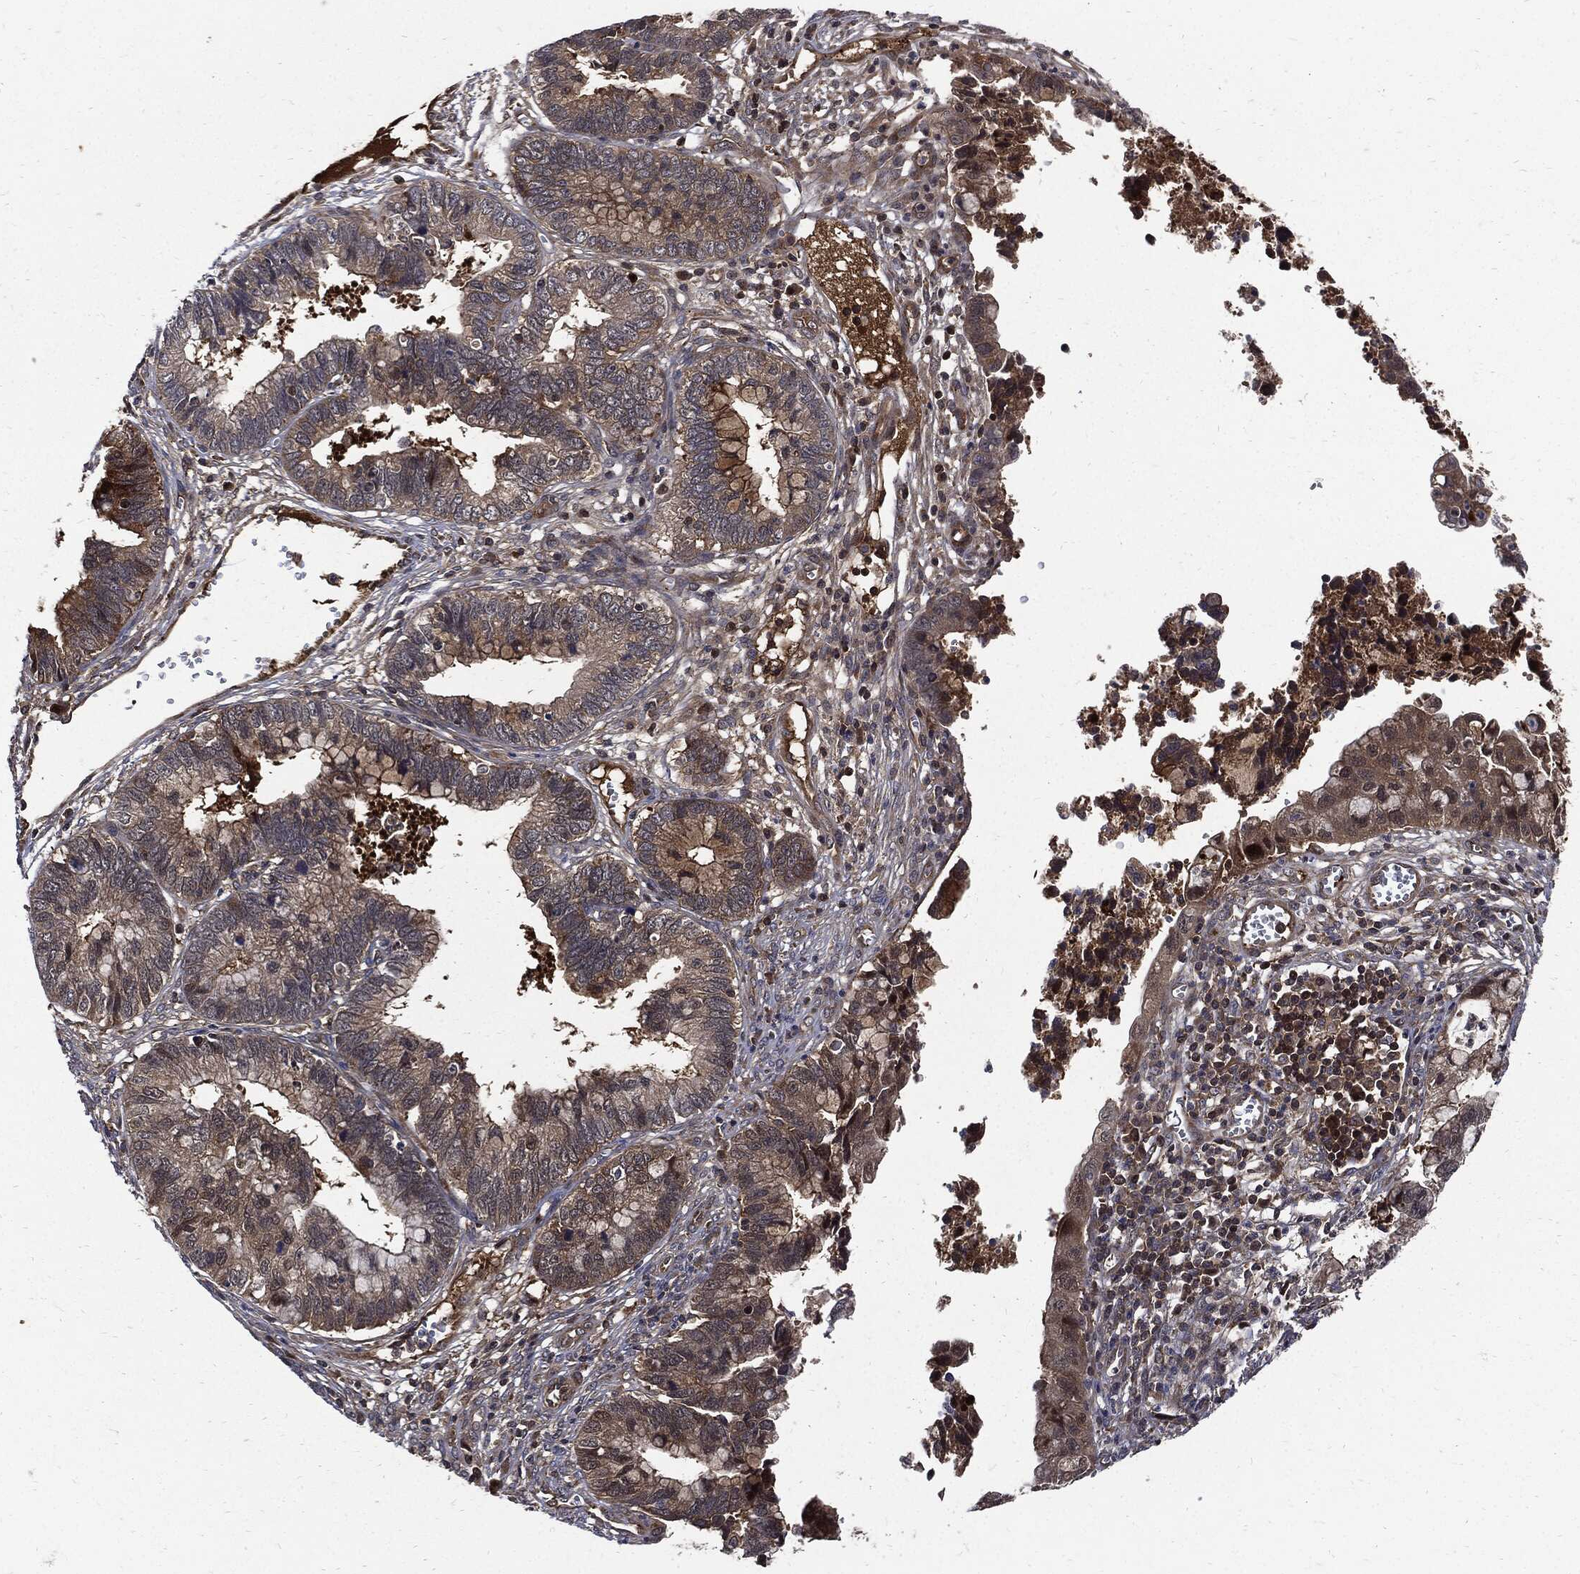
{"staining": {"intensity": "strong", "quantity": "<25%", "location": "cytoplasmic/membranous"}, "tissue": "cervical cancer", "cell_type": "Tumor cells", "image_type": "cancer", "snomed": [{"axis": "morphology", "description": "Adenocarcinoma, NOS"}, {"axis": "topography", "description": "Cervix"}], "caption": "The immunohistochemical stain labels strong cytoplasmic/membranous expression in tumor cells of adenocarcinoma (cervical) tissue.", "gene": "CLU", "patient": {"sex": "female", "age": 44}}